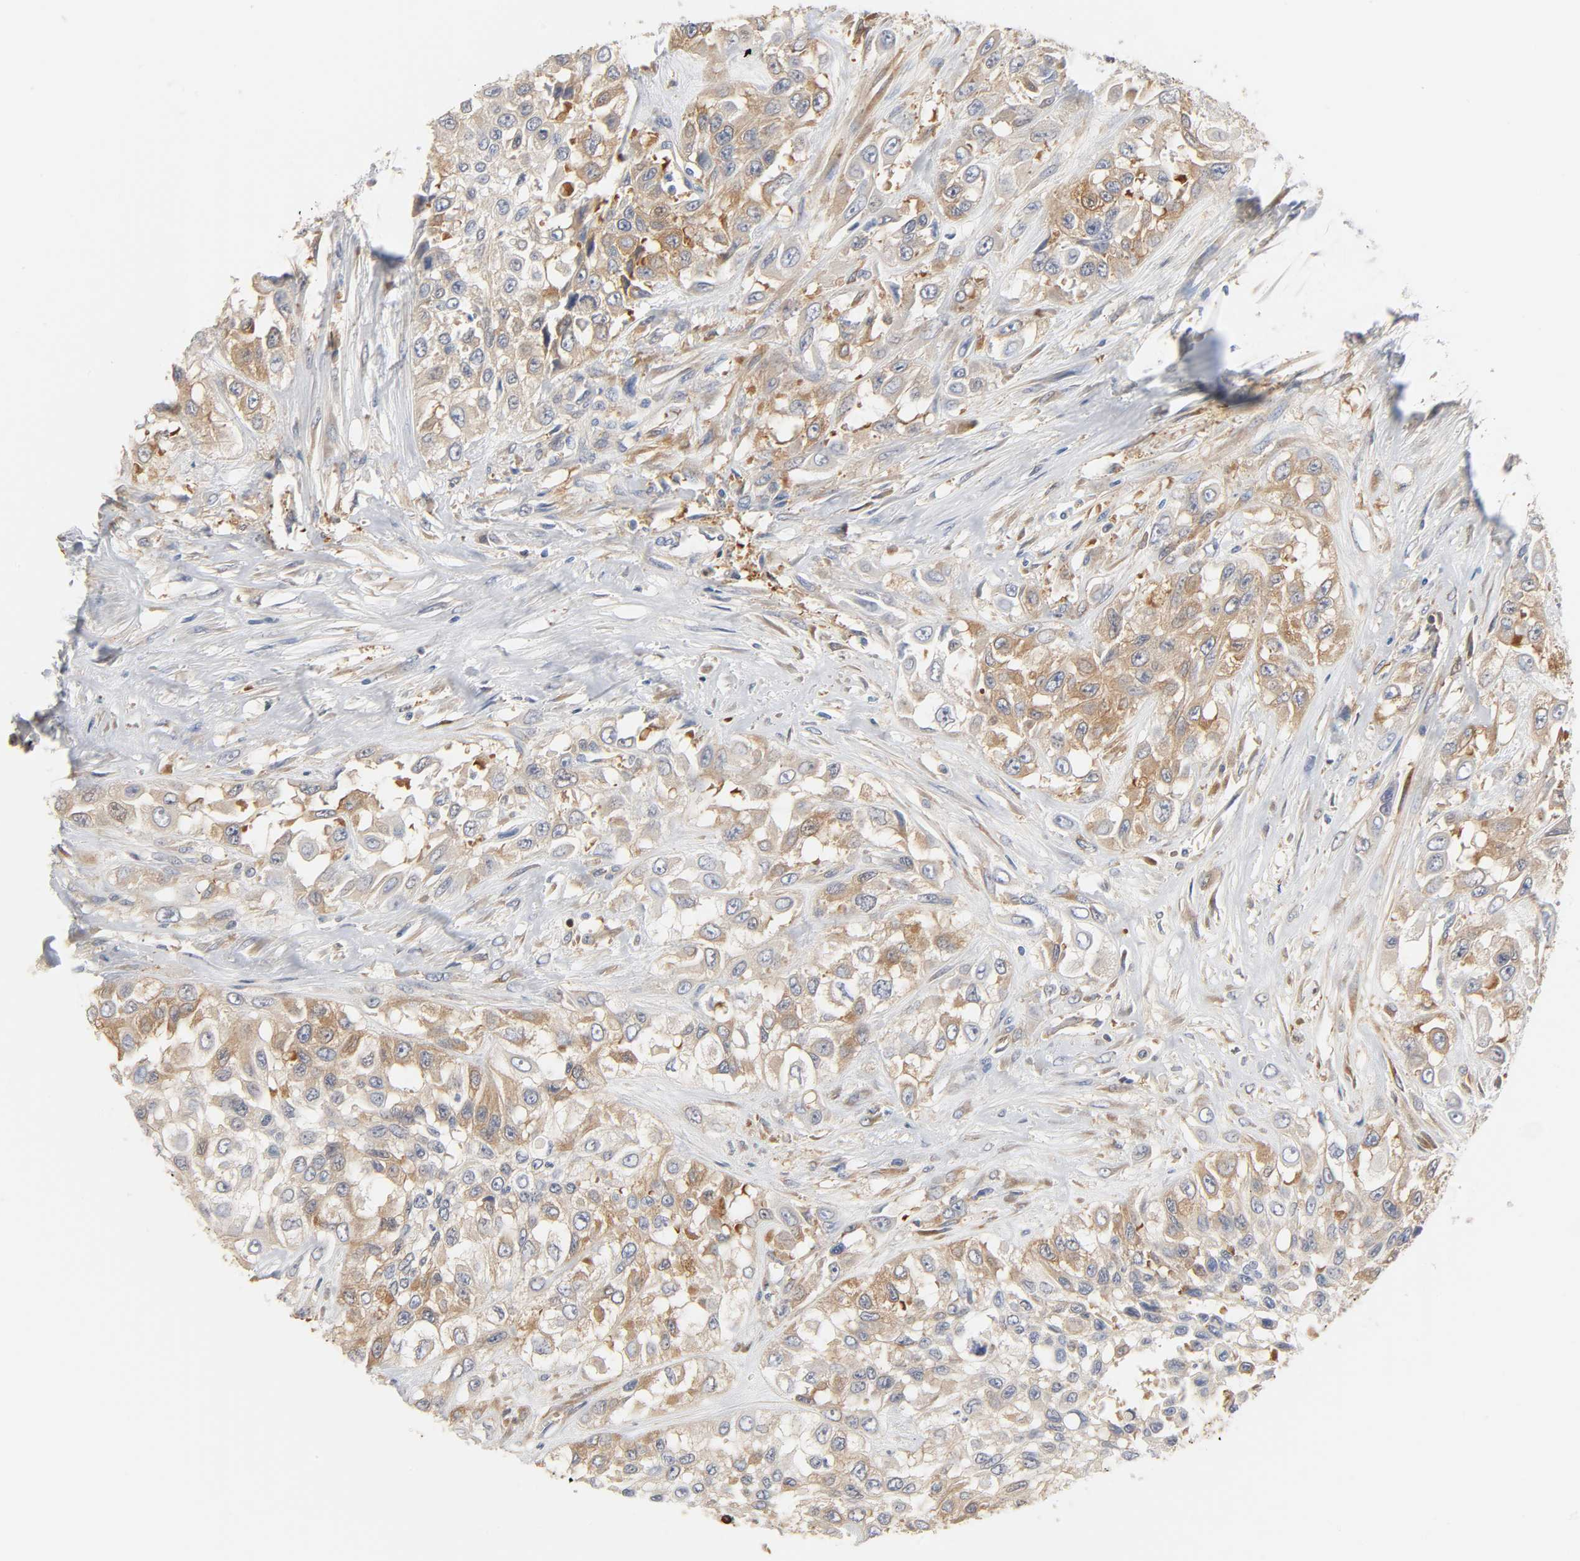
{"staining": {"intensity": "moderate", "quantity": ">75%", "location": "cytoplasmic/membranous"}, "tissue": "urothelial cancer", "cell_type": "Tumor cells", "image_type": "cancer", "snomed": [{"axis": "morphology", "description": "Urothelial carcinoma, High grade"}, {"axis": "topography", "description": "Urinary bladder"}], "caption": "Moderate cytoplasmic/membranous expression for a protein is appreciated in approximately >75% of tumor cells of urothelial cancer using immunohistochemistry (IHC).", "gene": "BIN1", "patient": {"sex": "male", "age": 57}}